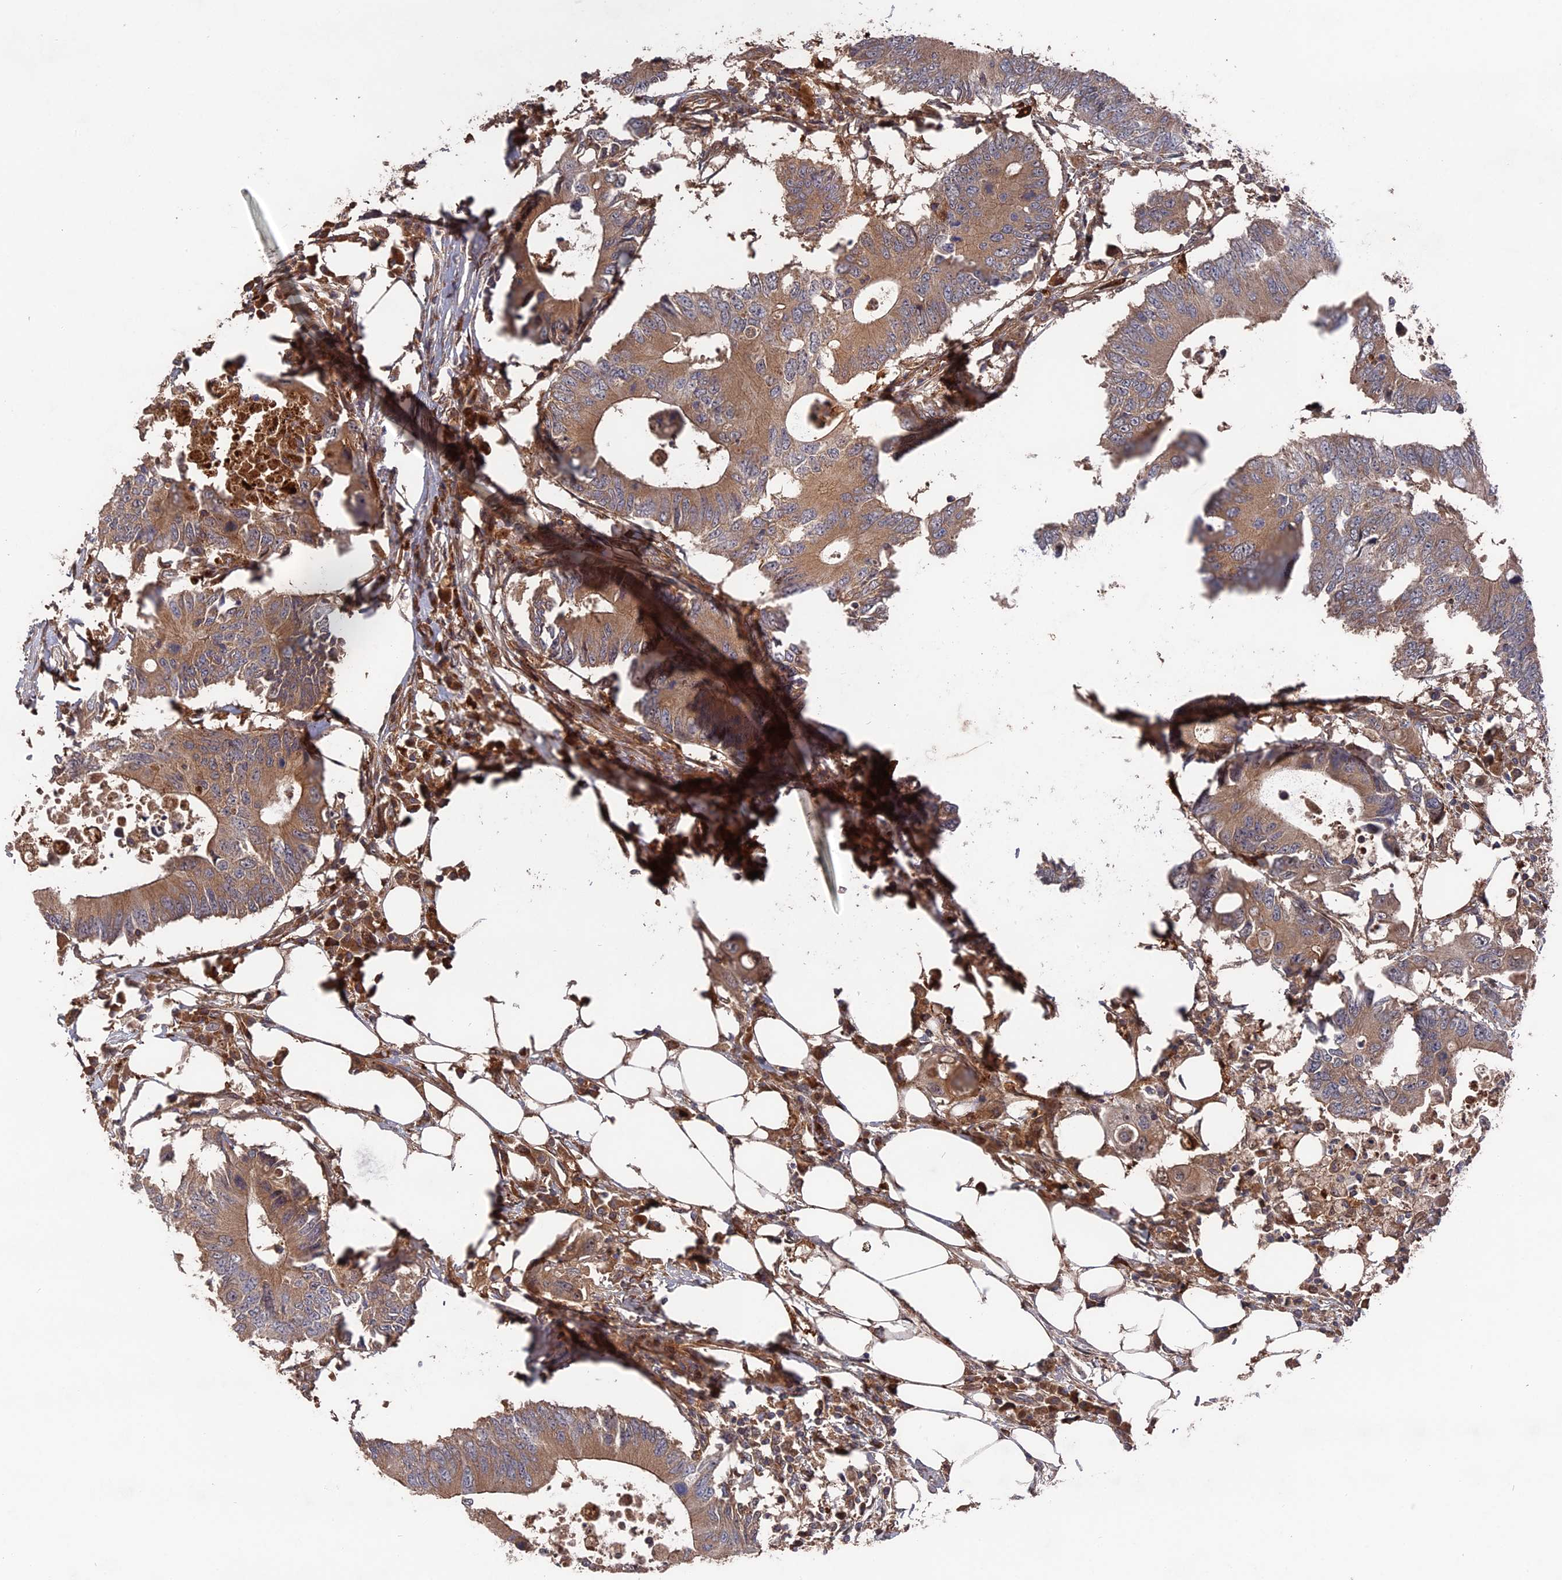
{"staining": {"intensity": "moderate", "quantity": ">75%", "location": "cytoplasmic/membranous"}, "tissue": "colorectal cancer", "cell_type": "Tumor cells", "image_type": "cancer", "snomed": [{"axis": "morphology", "description": "Adenocarcinoma, NOS"}, {"axis": "topography", "description": "Colon"}], "caption": "This image exhibits immunohistochemistry (IHC) staining of human colorectal adenocarcinoma, with medium moderate cytoplasmic/membranous expression in about >75% of tumor cells.", "gene": "DEF8", "patient": {"sex": "male", "age": 71}}